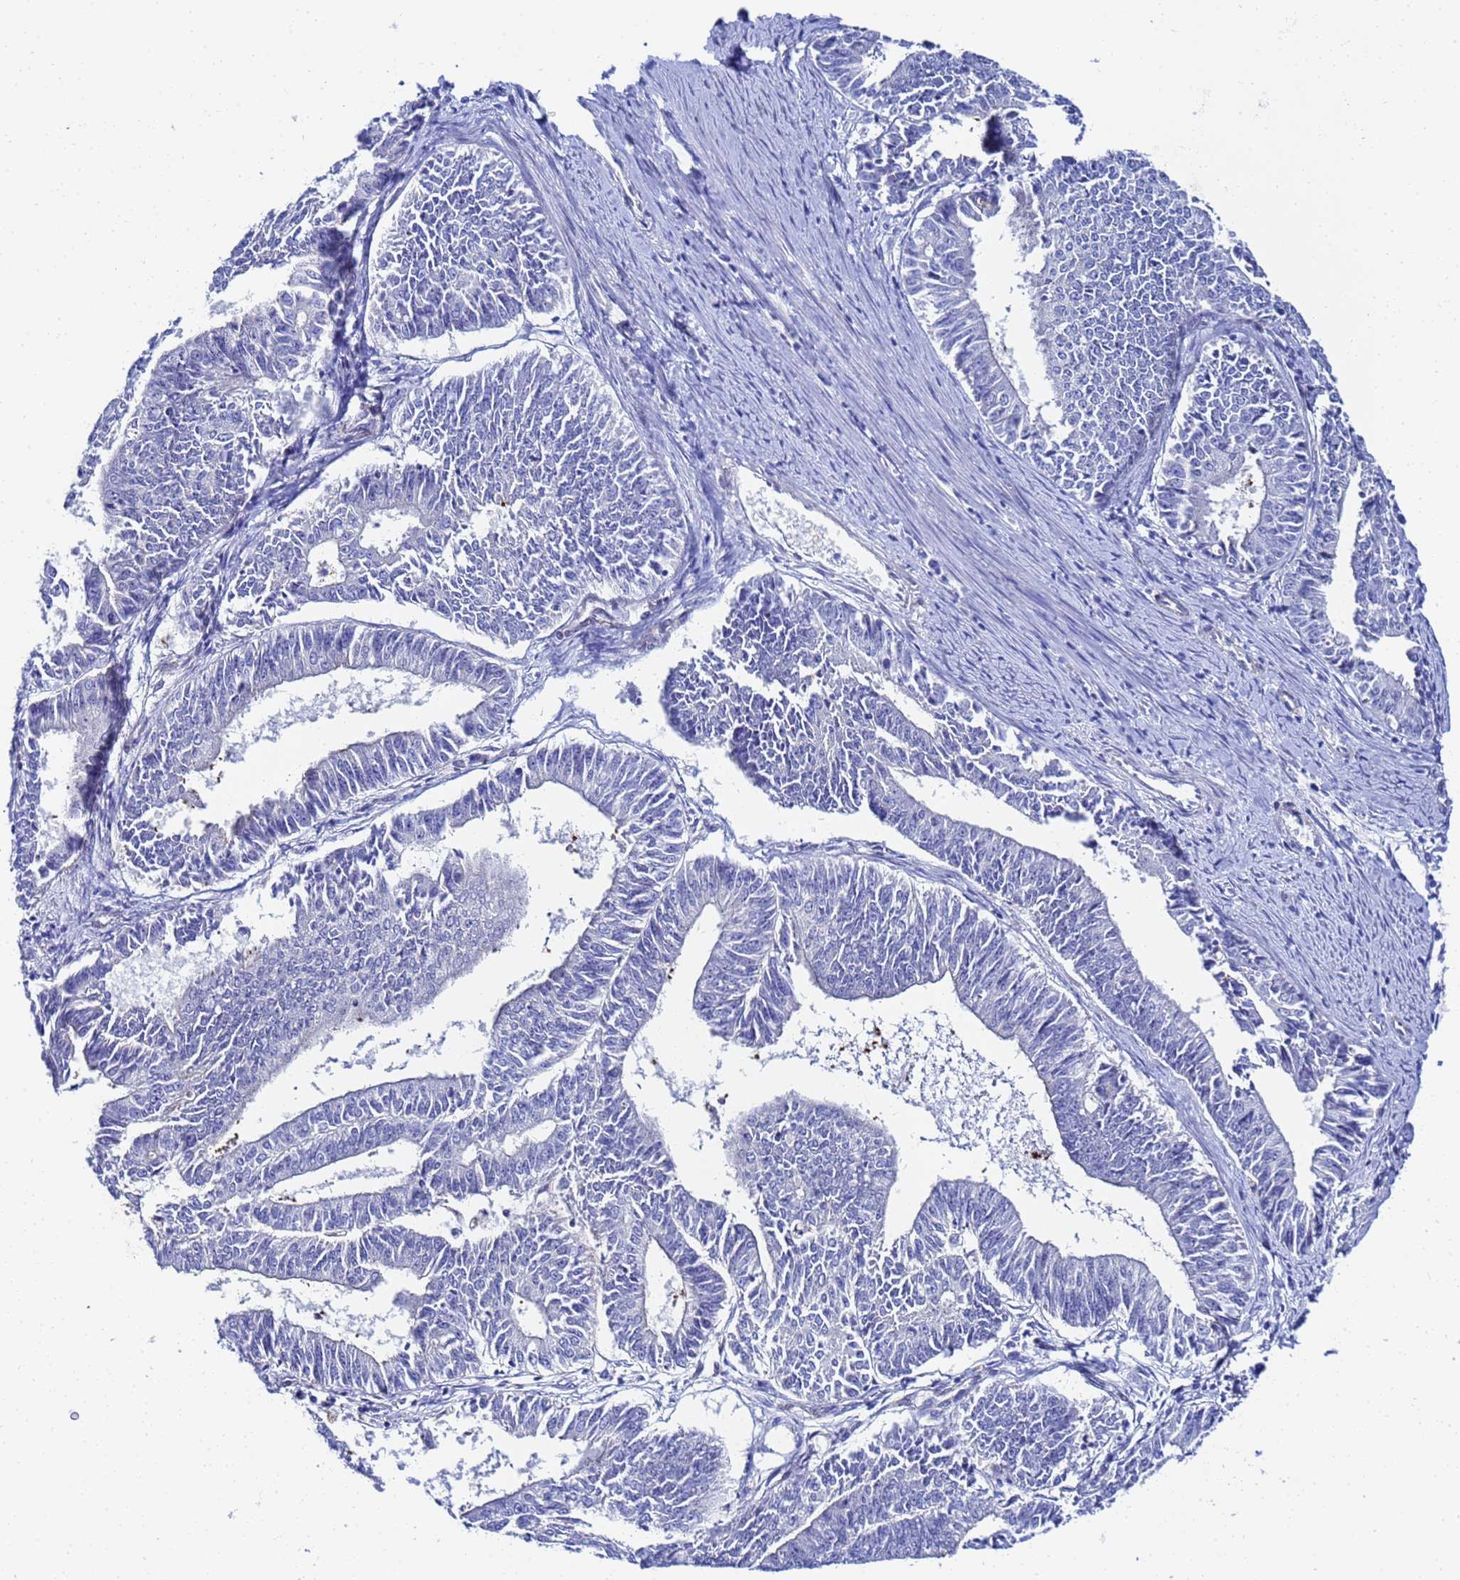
{"staining": {"intensity": "negative", "quantity": "none", "location": "none"}, "tissue": "endometrial cancer", "cell_type": "Tumor cells", "image_type": "cancer", "snomed": [{"axis": "morphology", "description": "Adenocarcinoma, NOS"}, {"axis": "topography", "description": "Endometrium"}], "caption": "Immunohistochemistry of human endometrial cancer exhibits no expression in tumor cells.", "gene": "ZNF26", "patient": {"sex": "female", "age": 73}}